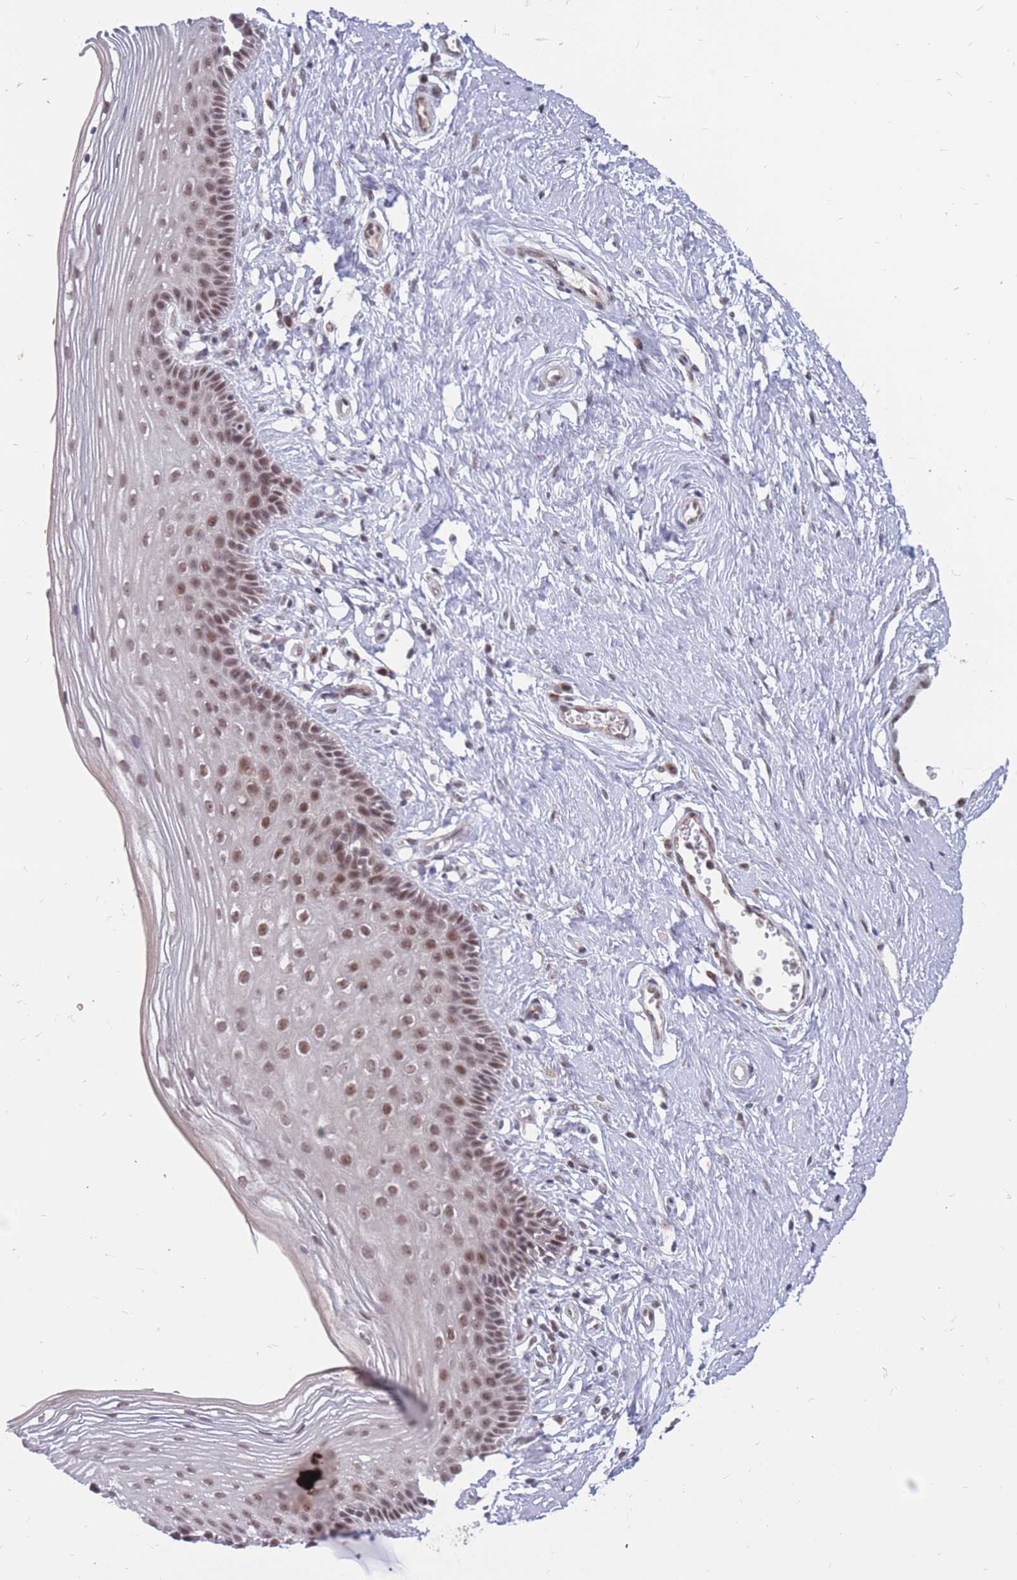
{"staining": {"intensity": "moderate", "quantity": ">75%", "location": "nuclear"}, "tissue": "vagina", "cell_type": "Squamous epithelial cells", "image_type": "normal", "snomed": [{"axis": "morphology", "description": "Normal tissue, NOS"}, {"axis": "topography", "description": "Vagina"}], "caption": "IHC photomicrograph of benign vagina: human vagina stained using immunohistochemistry (IHC) exhibits medium levels of moderate protein expression localized specifically in the nuclear of squamous epithelial cells, appearing as a nuclear brown color.", "gene": "ADD2", "patient": {"sex": "female", "age": 46}}